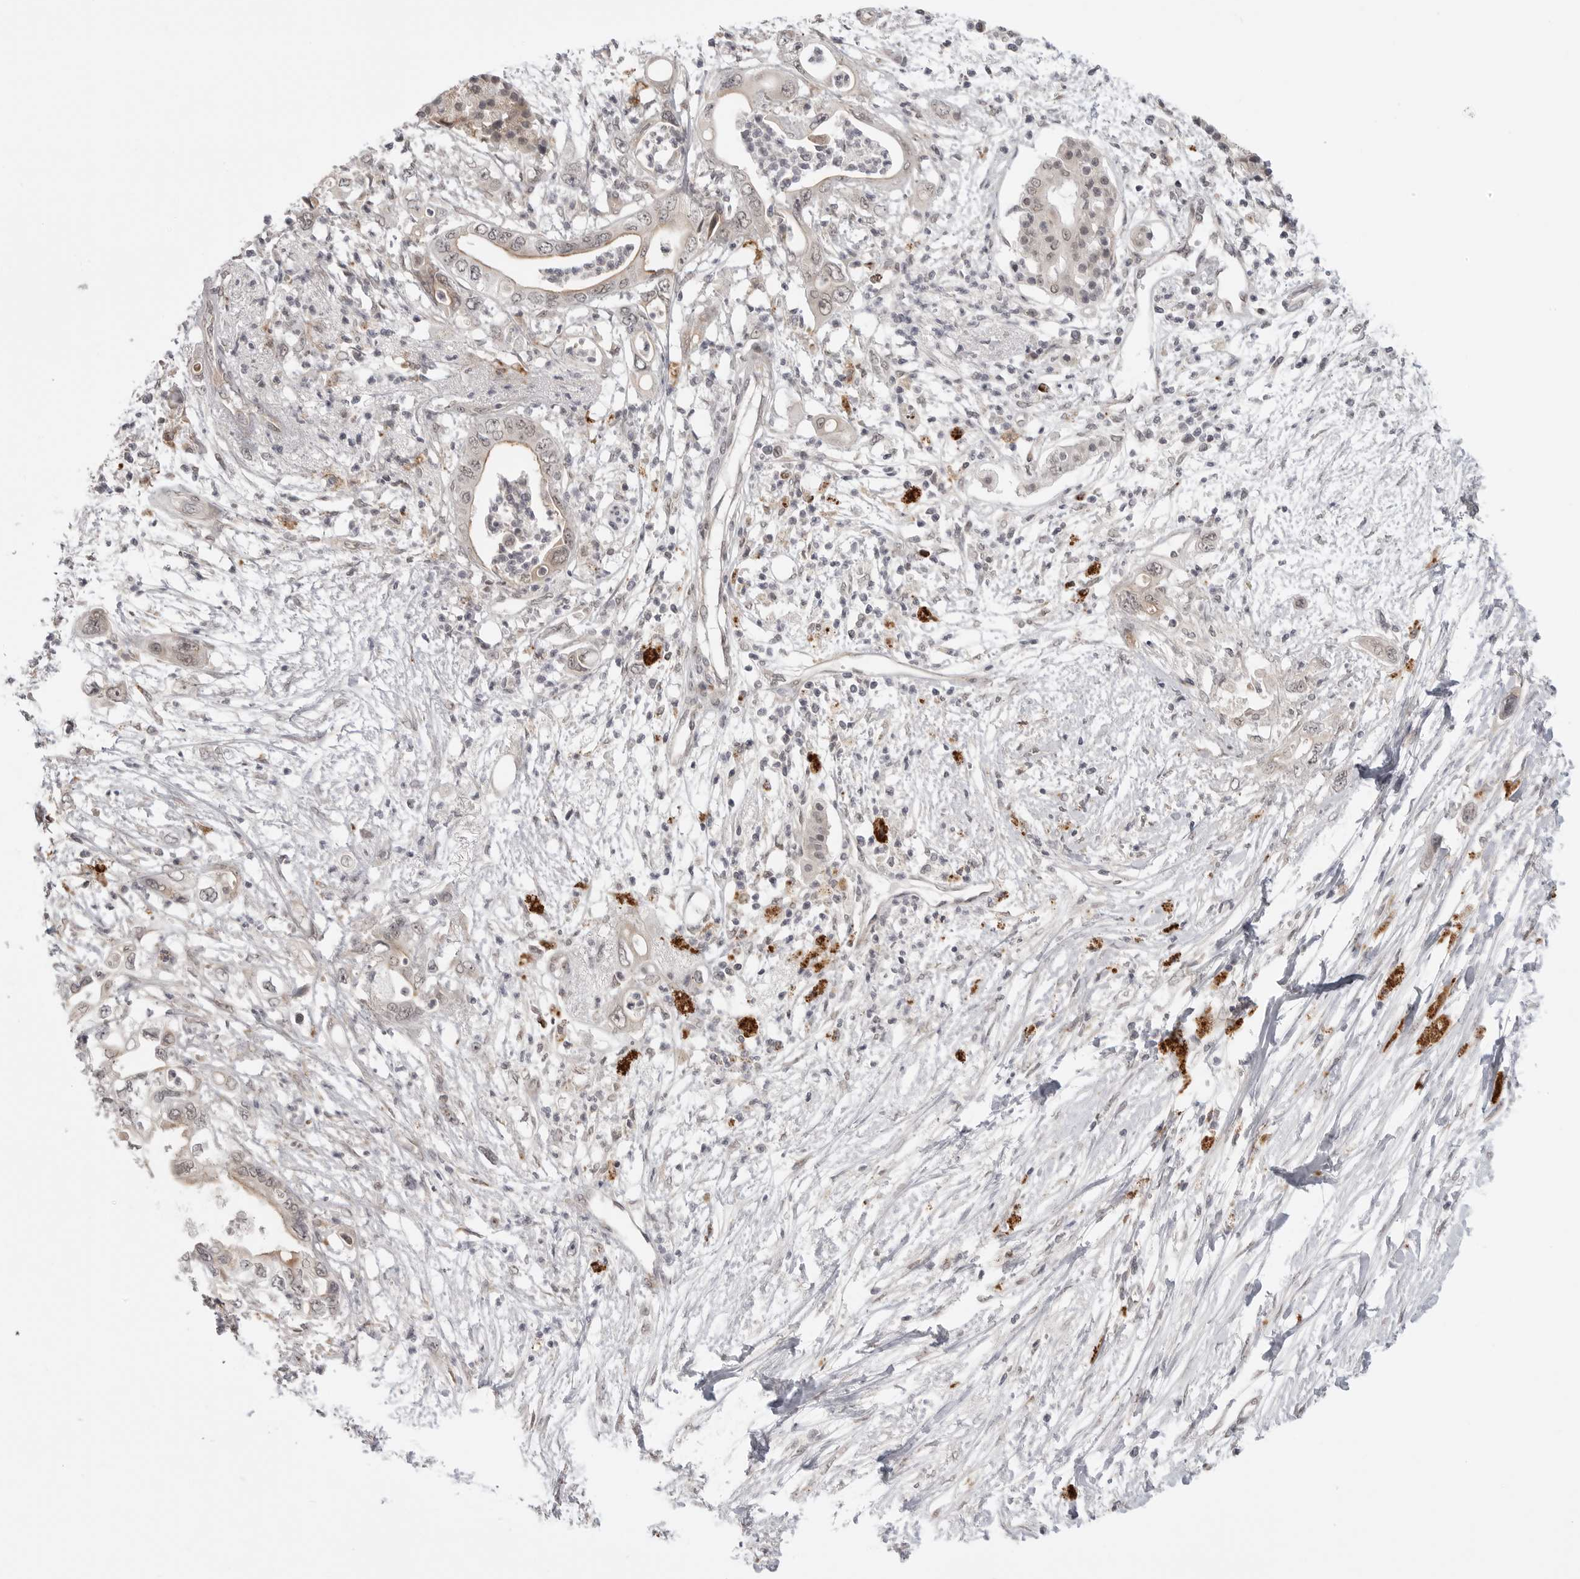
{"staining": {"intensity": "weak", "quantity": "25%-75%", "location": "nuclear"}, "tissue": "pancreatic cancer", "cell_type": "Tumor cells", "image_type": "cancer", "snomed": [{"axis": "morphology", "description": "Adenocarcinoma, NOS"}, {"axis": "topography", "description": "Pancreas"}], "caption": "An image showing weak nuclear expression in about 25%-75% of tumor cells in pancreatic cancer, as visualized by brown immunohistochemical staining.", "gene": "KALRN", "patient": {"sex": "male", "age": 66}}